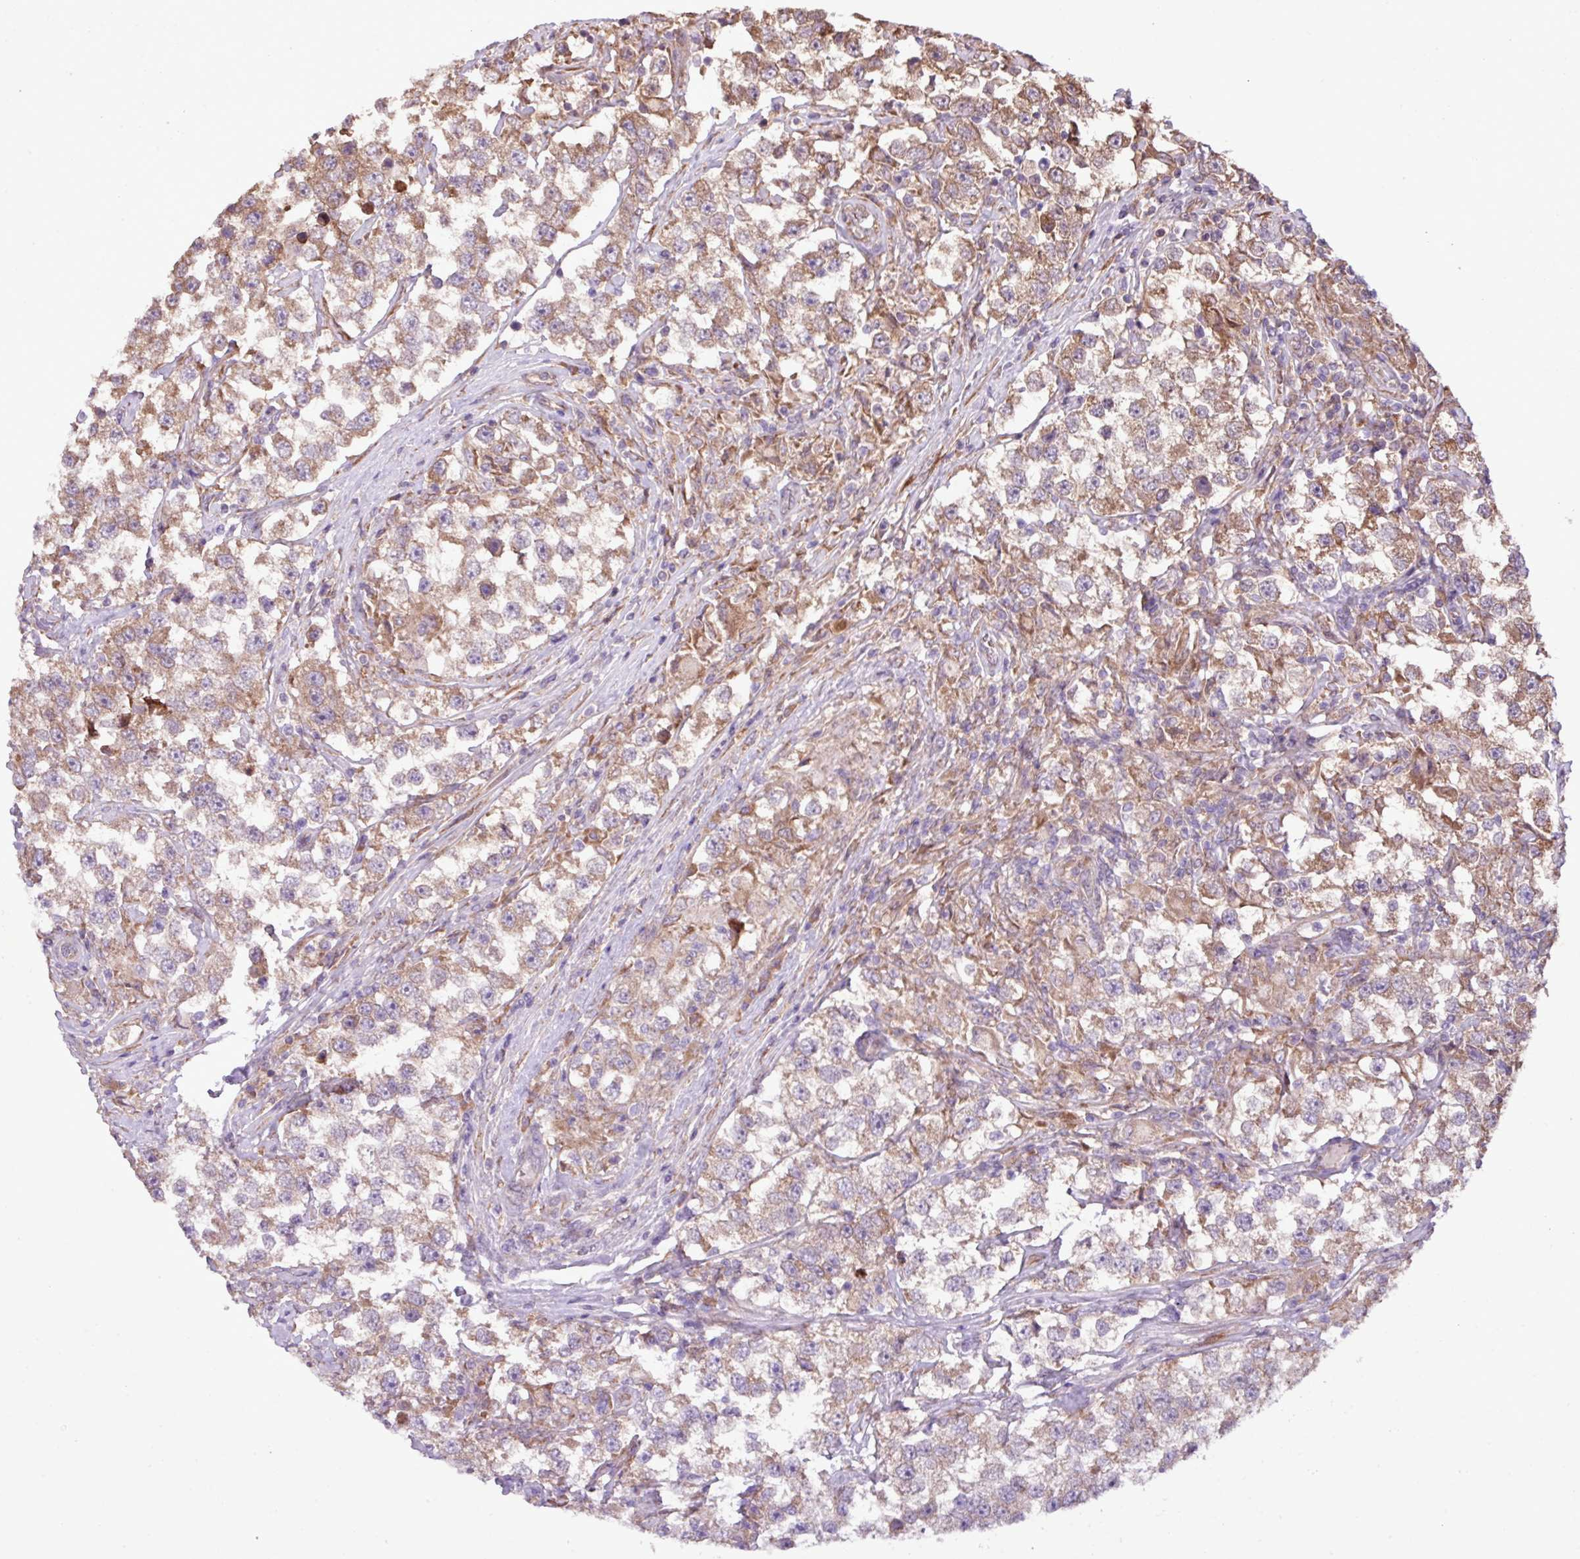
{"staining": {"intensity": "moderate", "quantity": "25%-75%", "location": "cytoplasmic/membranous"}, "tissue": "testis cancer", "cell_type": "Tumor cells", "image_type": "cancer", "snomed": [{"axis": "morphology", "description": "Seminoma, NOS"}, {"axis": "topography", "description": "Testis"}], "caption": "Immunohistochemistry (IHC) micrograph of neoplastic tissue: testis cancer (seminoma) stained using immunohistochemistry exhibits medium levels of moderate protein expression localized specifically in the cytoplasmic/membranous of tumor cells, appearing as a cytoplasmic/membranous brown color.", "gene": "MEGF6", "patient": {"sex": "male", "age": 46}}